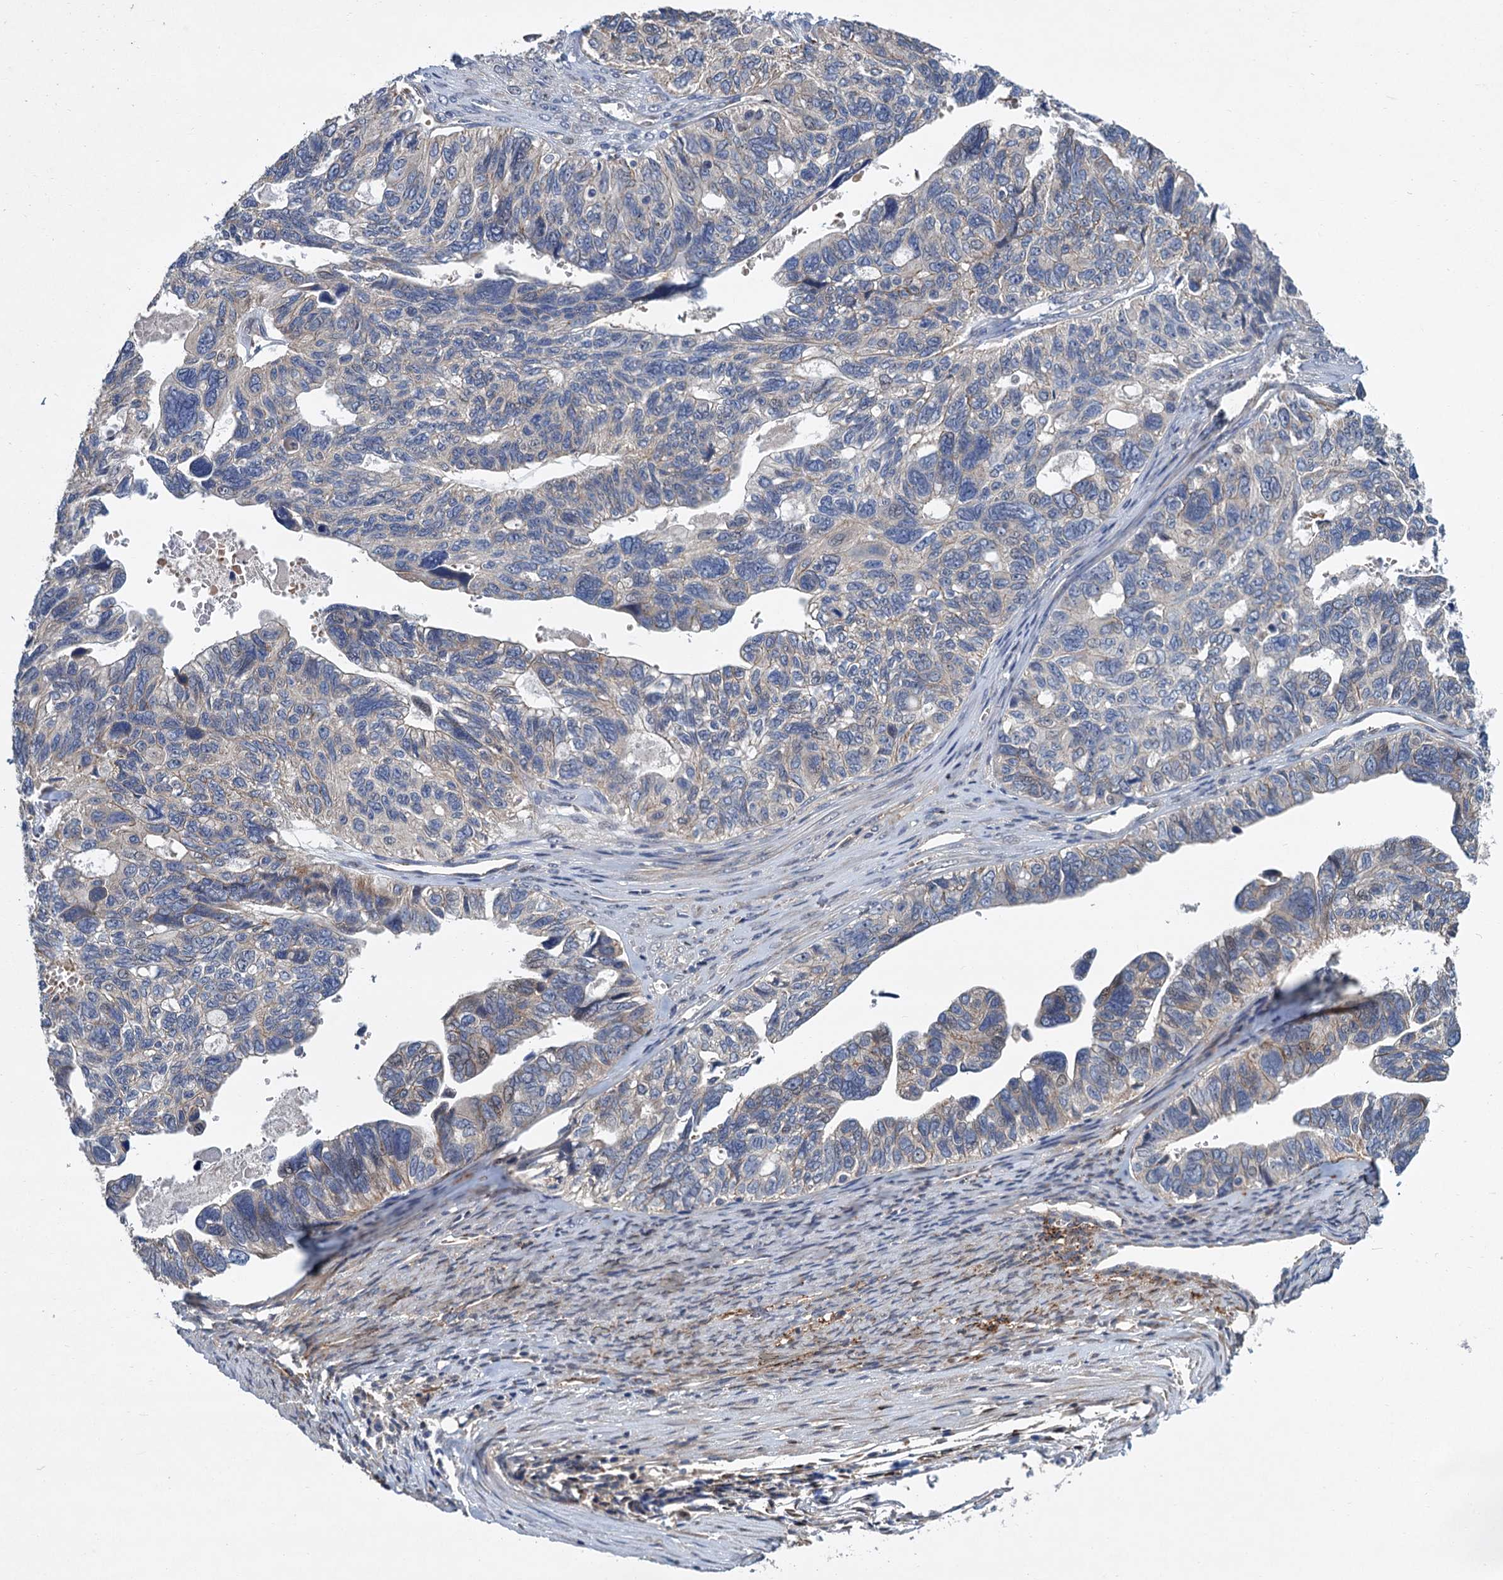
{"staining": {"intensity": "weak", "quantity": "<25%", "location": "cytoplasmic/membranous"}, "tissue": "ovarian cancer", "cell_type": "Tumor cells", "image_type": "cancer", "snomed": [{"axis": "morphology", "description": "Cystadenocarcinoma, serous, NOS"}, {"axis": "topography", "description": "Ovary"}], "caption": "DAB immunohistochemical staining of serous cystadenocarcinoma (ovarian) shows no significant staining in tumor cells. Nuclei are stained in blue.", "gene": "TRAF7", "patient": {"sex": "female", "age": 79}}